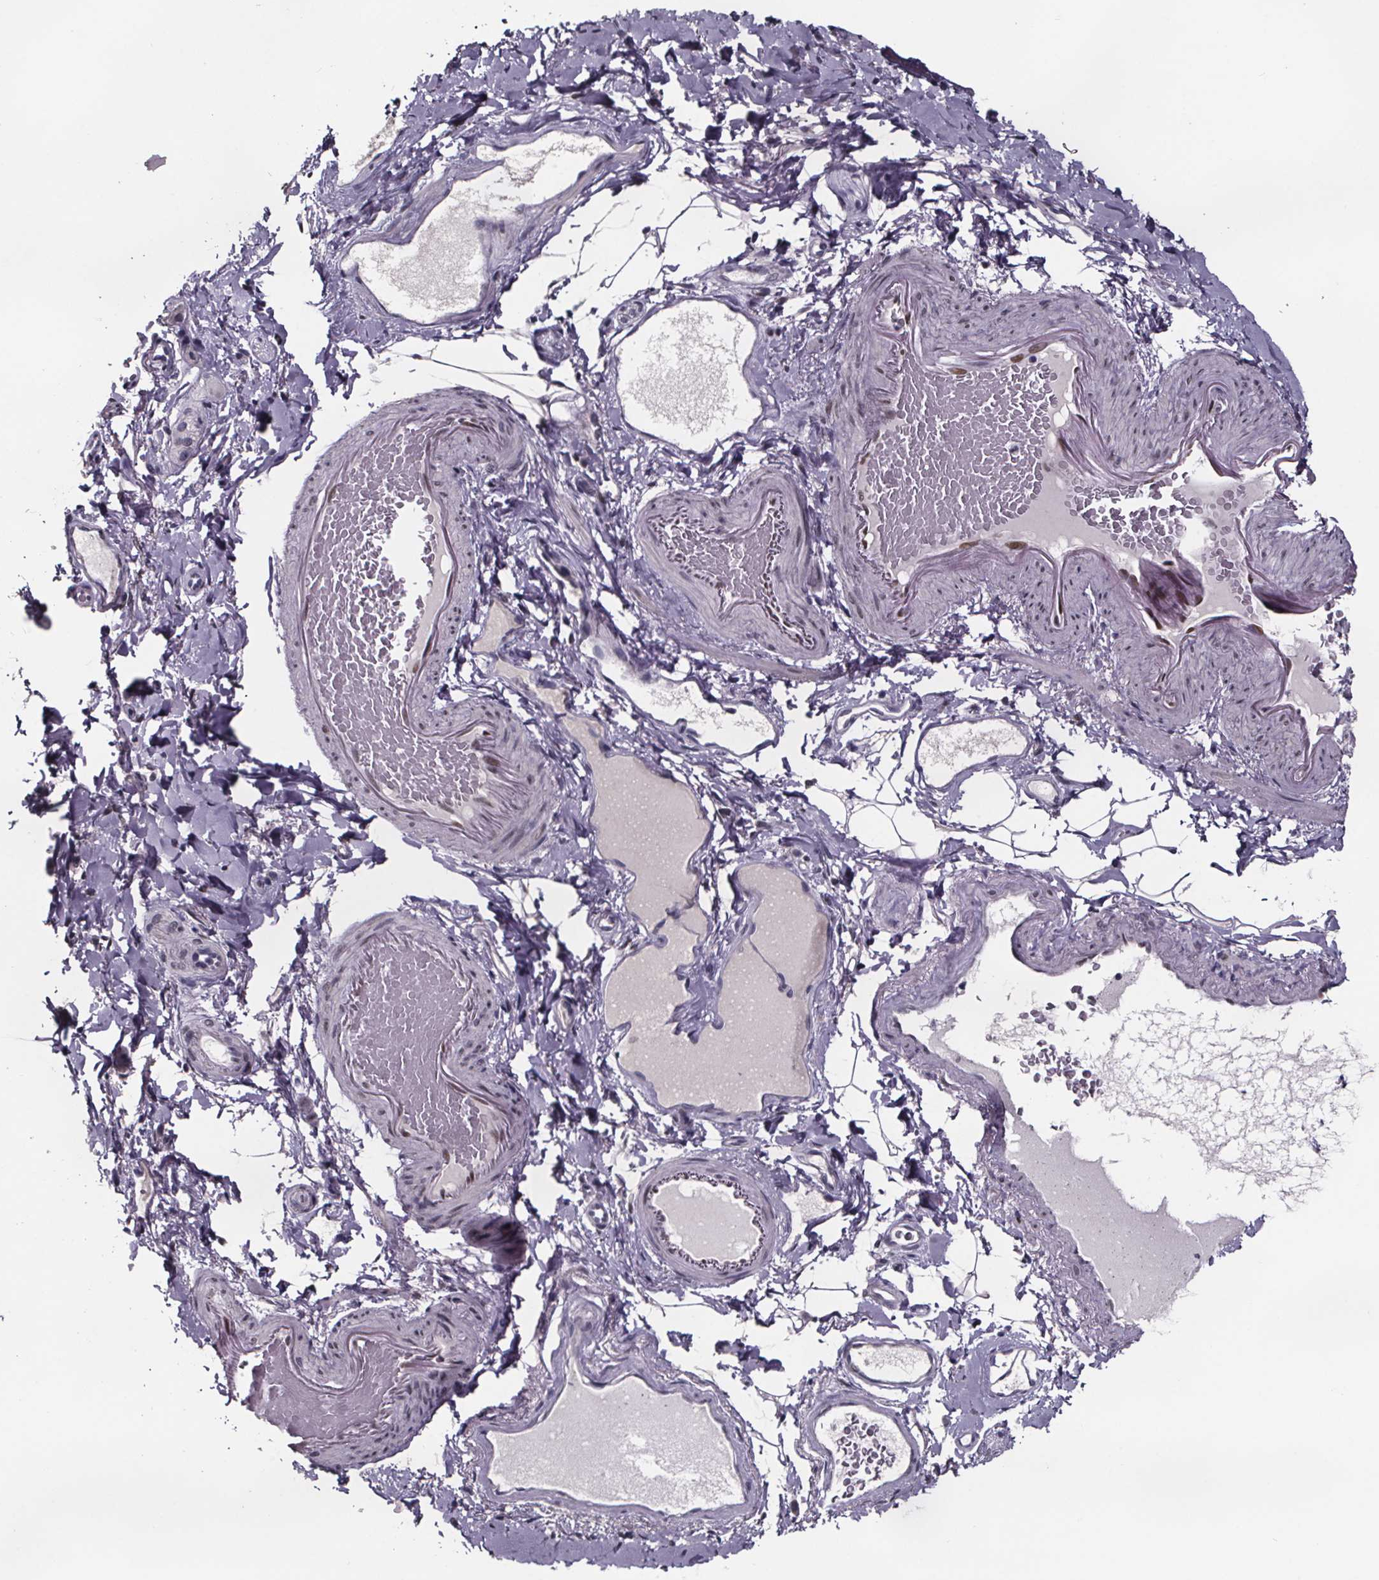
{"staining": {"intensity": "weak", "quantity": "<25%", "location": "nuclear"}, "tissue": "smooth muscle", "cell_type": "Smooth muscle cells", "image_type": "normal", "snomed": [{"axis": "morphology", "description": "Normal tissue, NOS"}, {"axis": "topography", "description": "Smooth muscle"}, {"axis": "topography", "description": "Colon"}], "caption": "High magnification brightfield microscopy of benign smooth muscle stained with DAB (brown) and counterstained with hematoxylin (blue): smooth muscle cells show no significant positivity. (DAB IHC visualized using brightfield microscopy, high magnification).", "gene": "AR", "patient": {"sex": "male", "age": 73}}